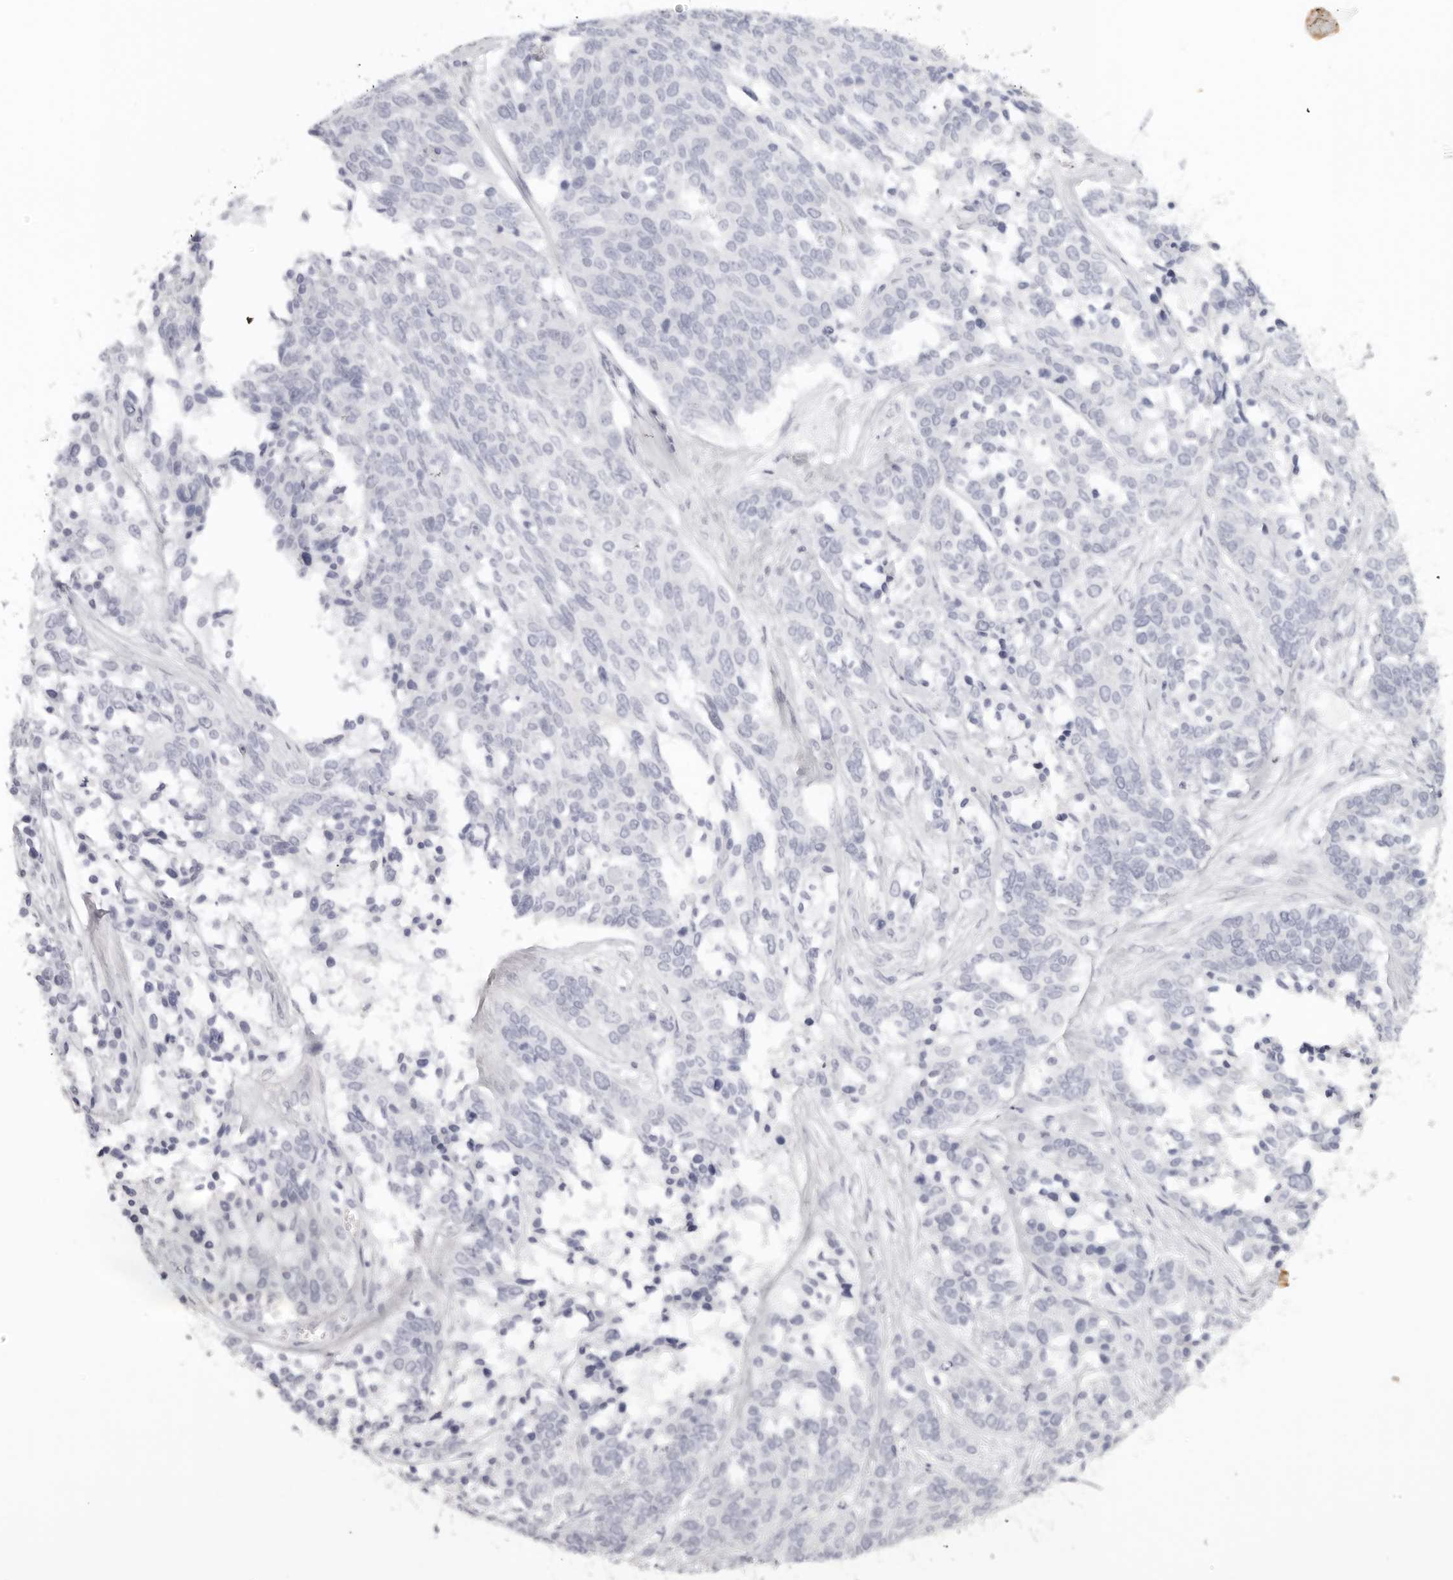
{"staining": {"intensity": "negative", "quantity": "none", "location": "none"}, "tissue": "ovarian cancer", "cell_type": "Tumor cells", "image_type": "cancer", "snomed": [{"axis": "morphology", "description": "Cystadenocarcinoma, serous, NOS"}, {"axis": "topography", "description": "Ovary"}], "caption": "Tumor cells are negative for brown protein staining in serous cystadenocarcinoma (ovarian).", "gene": "RXFP1", "patient": {"sex": "female", "age": 44}}